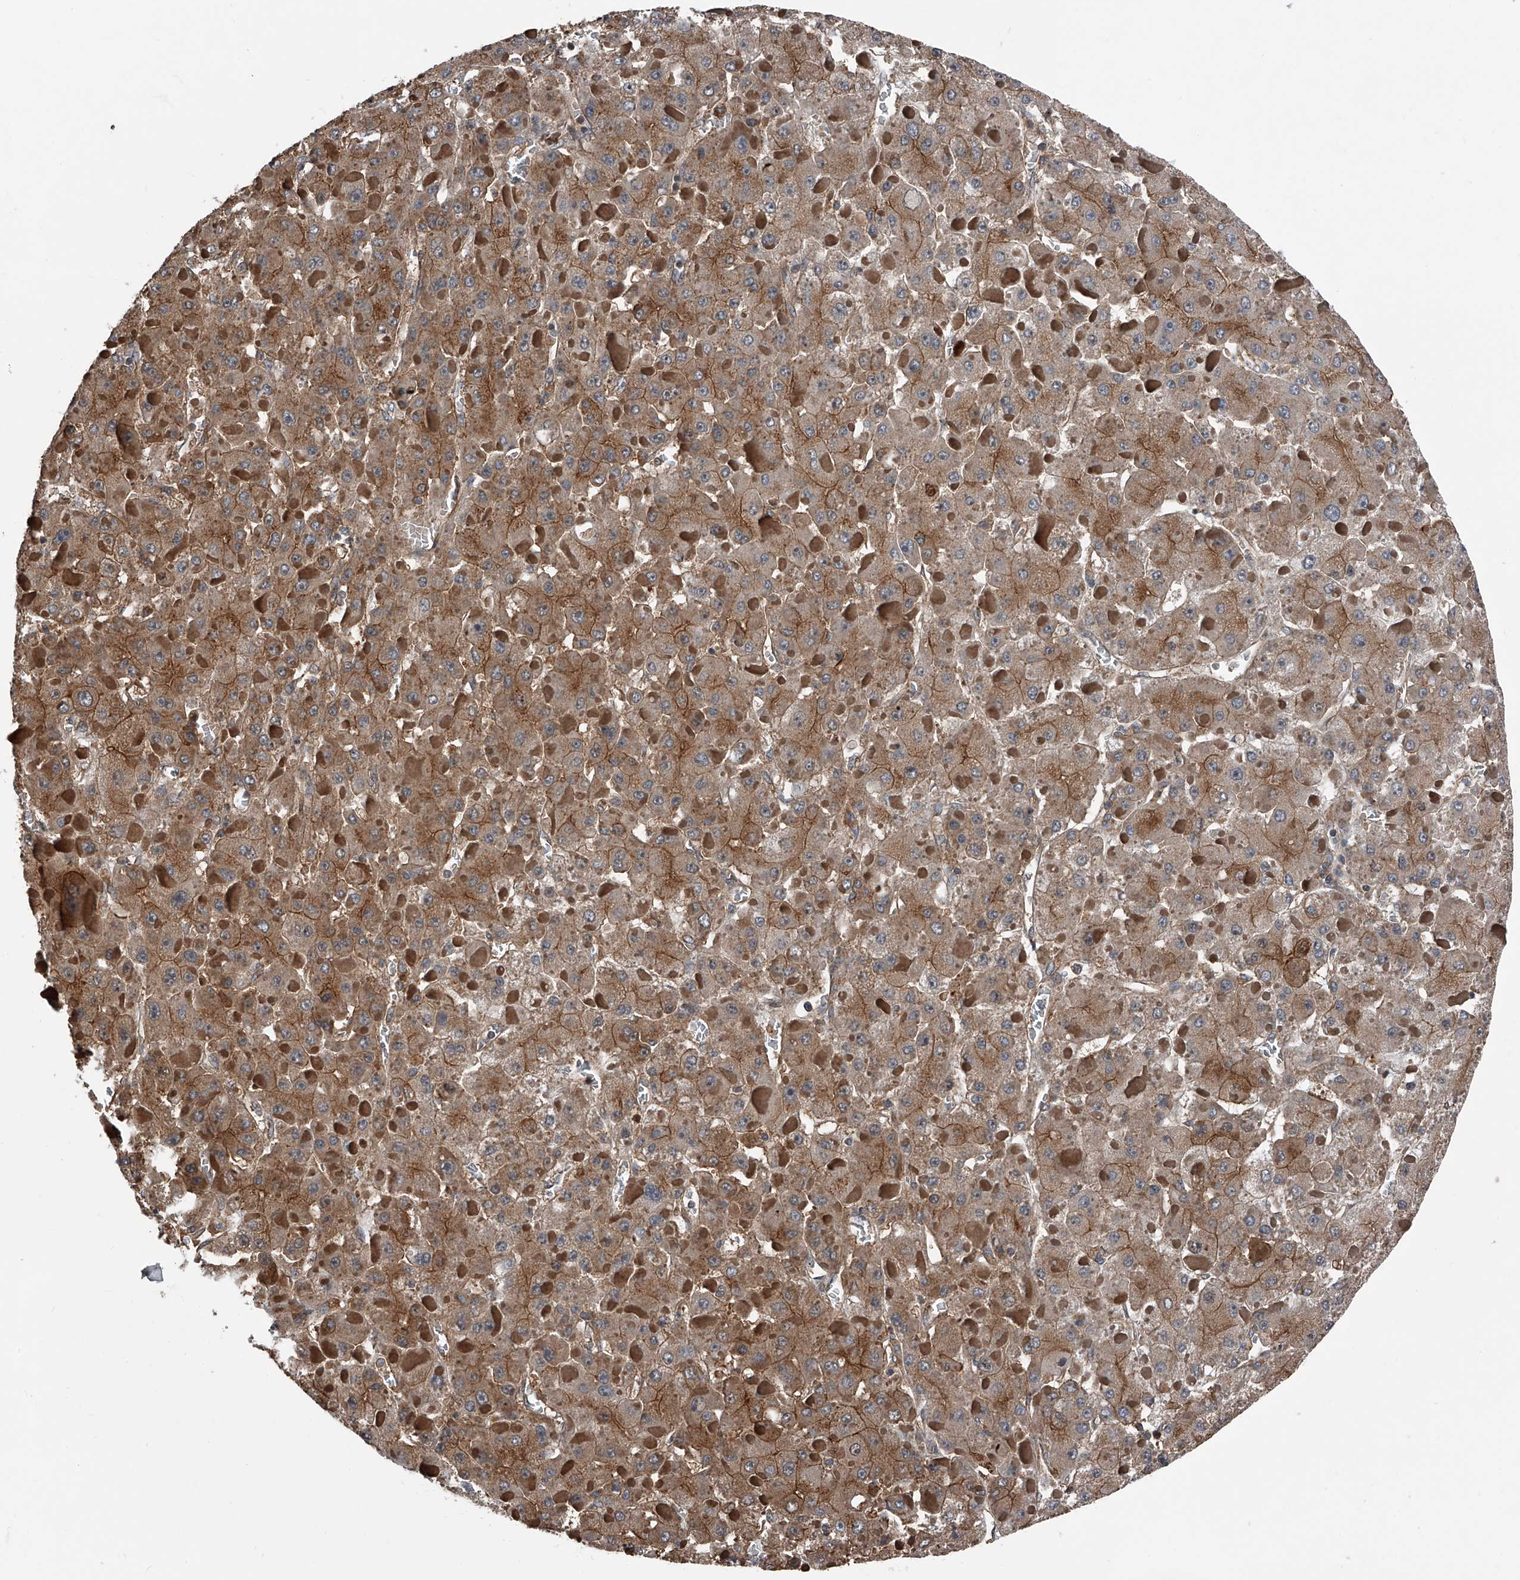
{"staining": {"intensity": "moderate", "quantity": ">75%", "location": "cytoplasmic/membranous"}, "tissue": "liver cancer", "cell_type": "Tumor cells", "image_type": "cancer", "snomed": [{"axis": "morphology", "description": "Carcinoma, Hepatocellular, NOS"}, {"axis": "topography", "description": "Liver"}], "caption": "Protein staining of liver cancer tissue reveals moderate cytoplasmic/membranous positivity in approximately >75% of tumor cells.", "gene": "KCNJ2", "patient": {"sex": "female", "age": 73}}